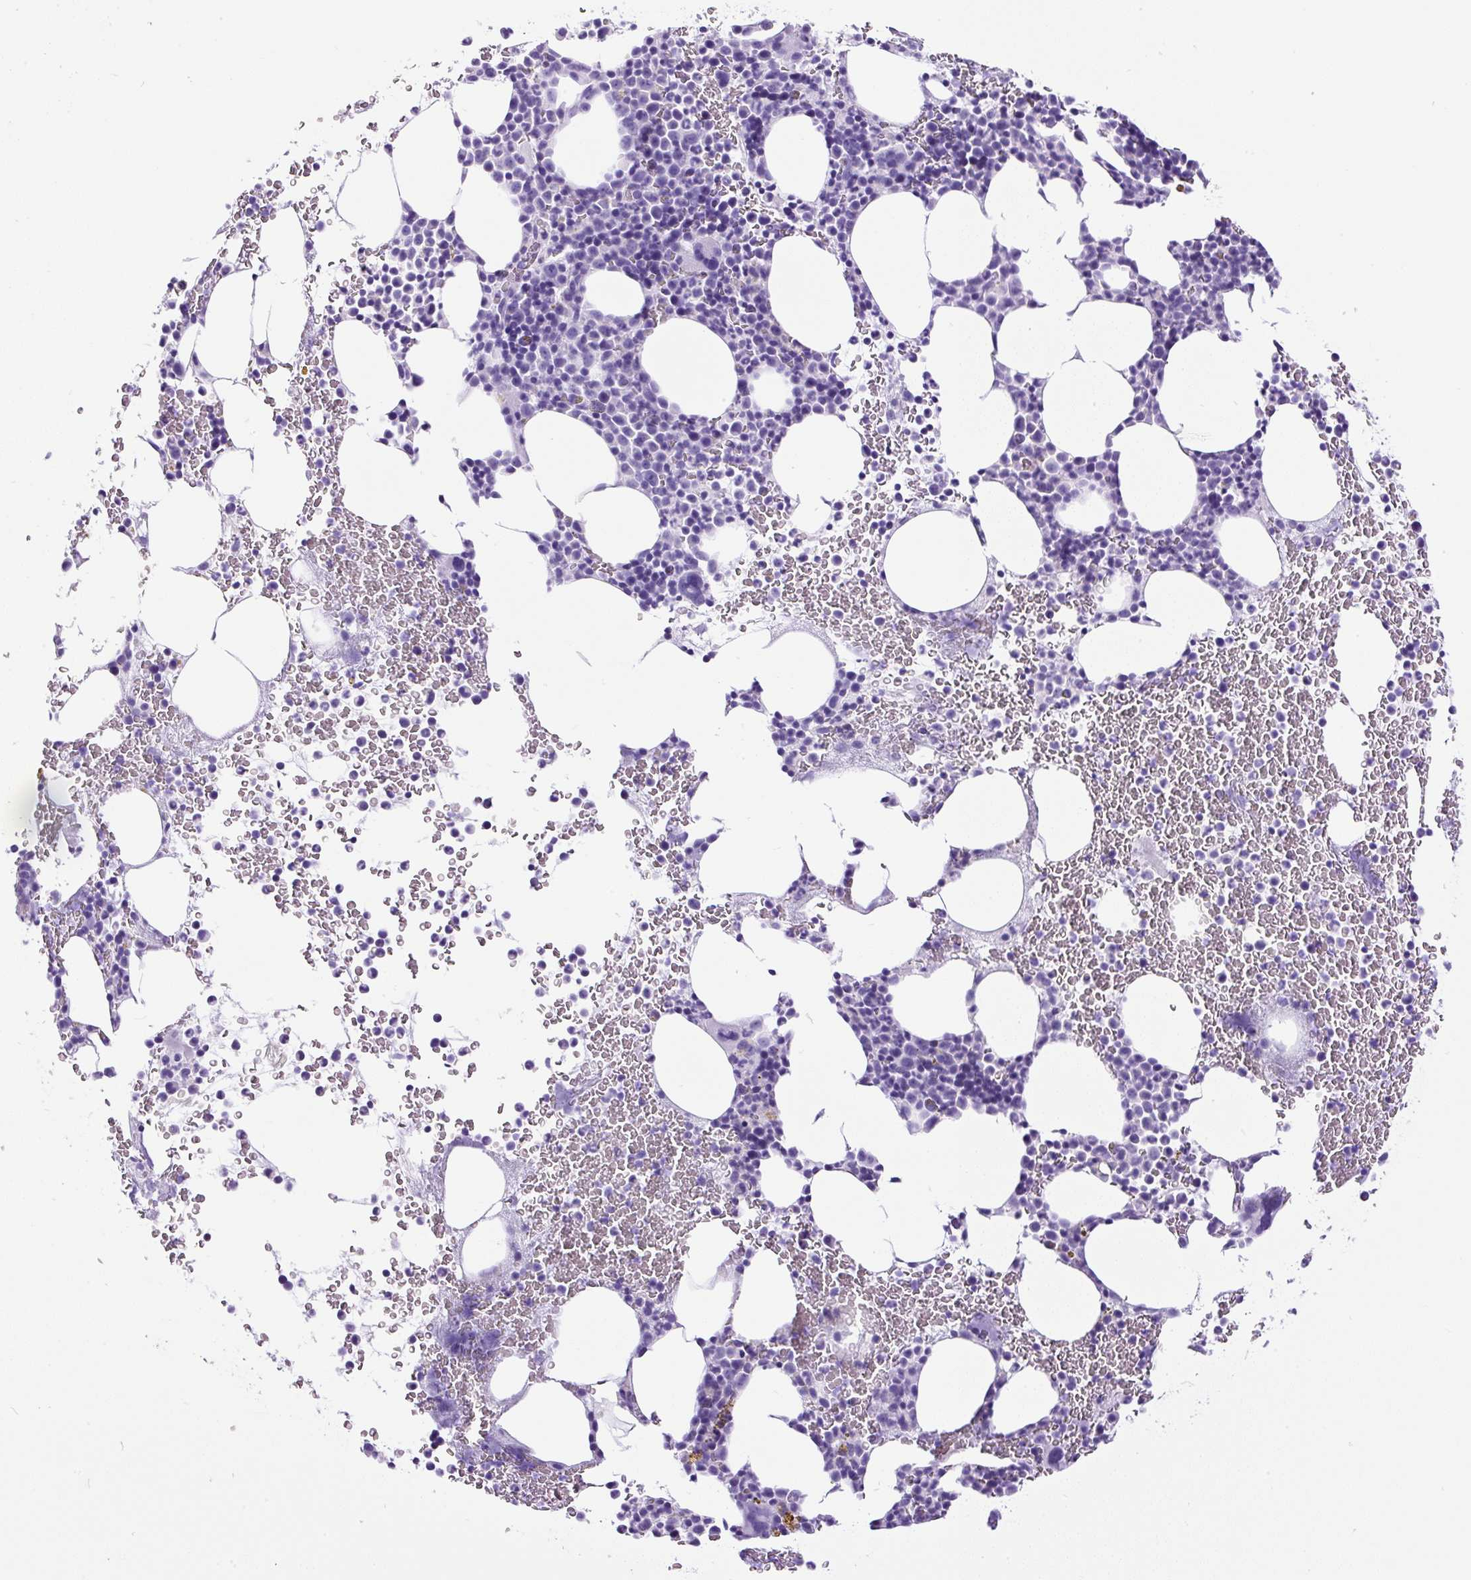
{"staining": {"intensity": "negative", "quantity": "none", "location": "none"}, "tissue": "bone marrow", "cell_type": "Hematopoietic cells", "image_type": "normal", "snomed": [{"axis": "morphology", "description": "Normal tissue, NOS"}, {"axis": "topography", "description": "Bone marrow"}], "caption": "Micrograph shows no significant protein staining in hematopoietic cells of benign bone marrow. (Immunohistochemistry (ihc), brightfield microscopy, high magnification).", "gene": "CEL", "patient": {"sex": "male", "age": 62}}